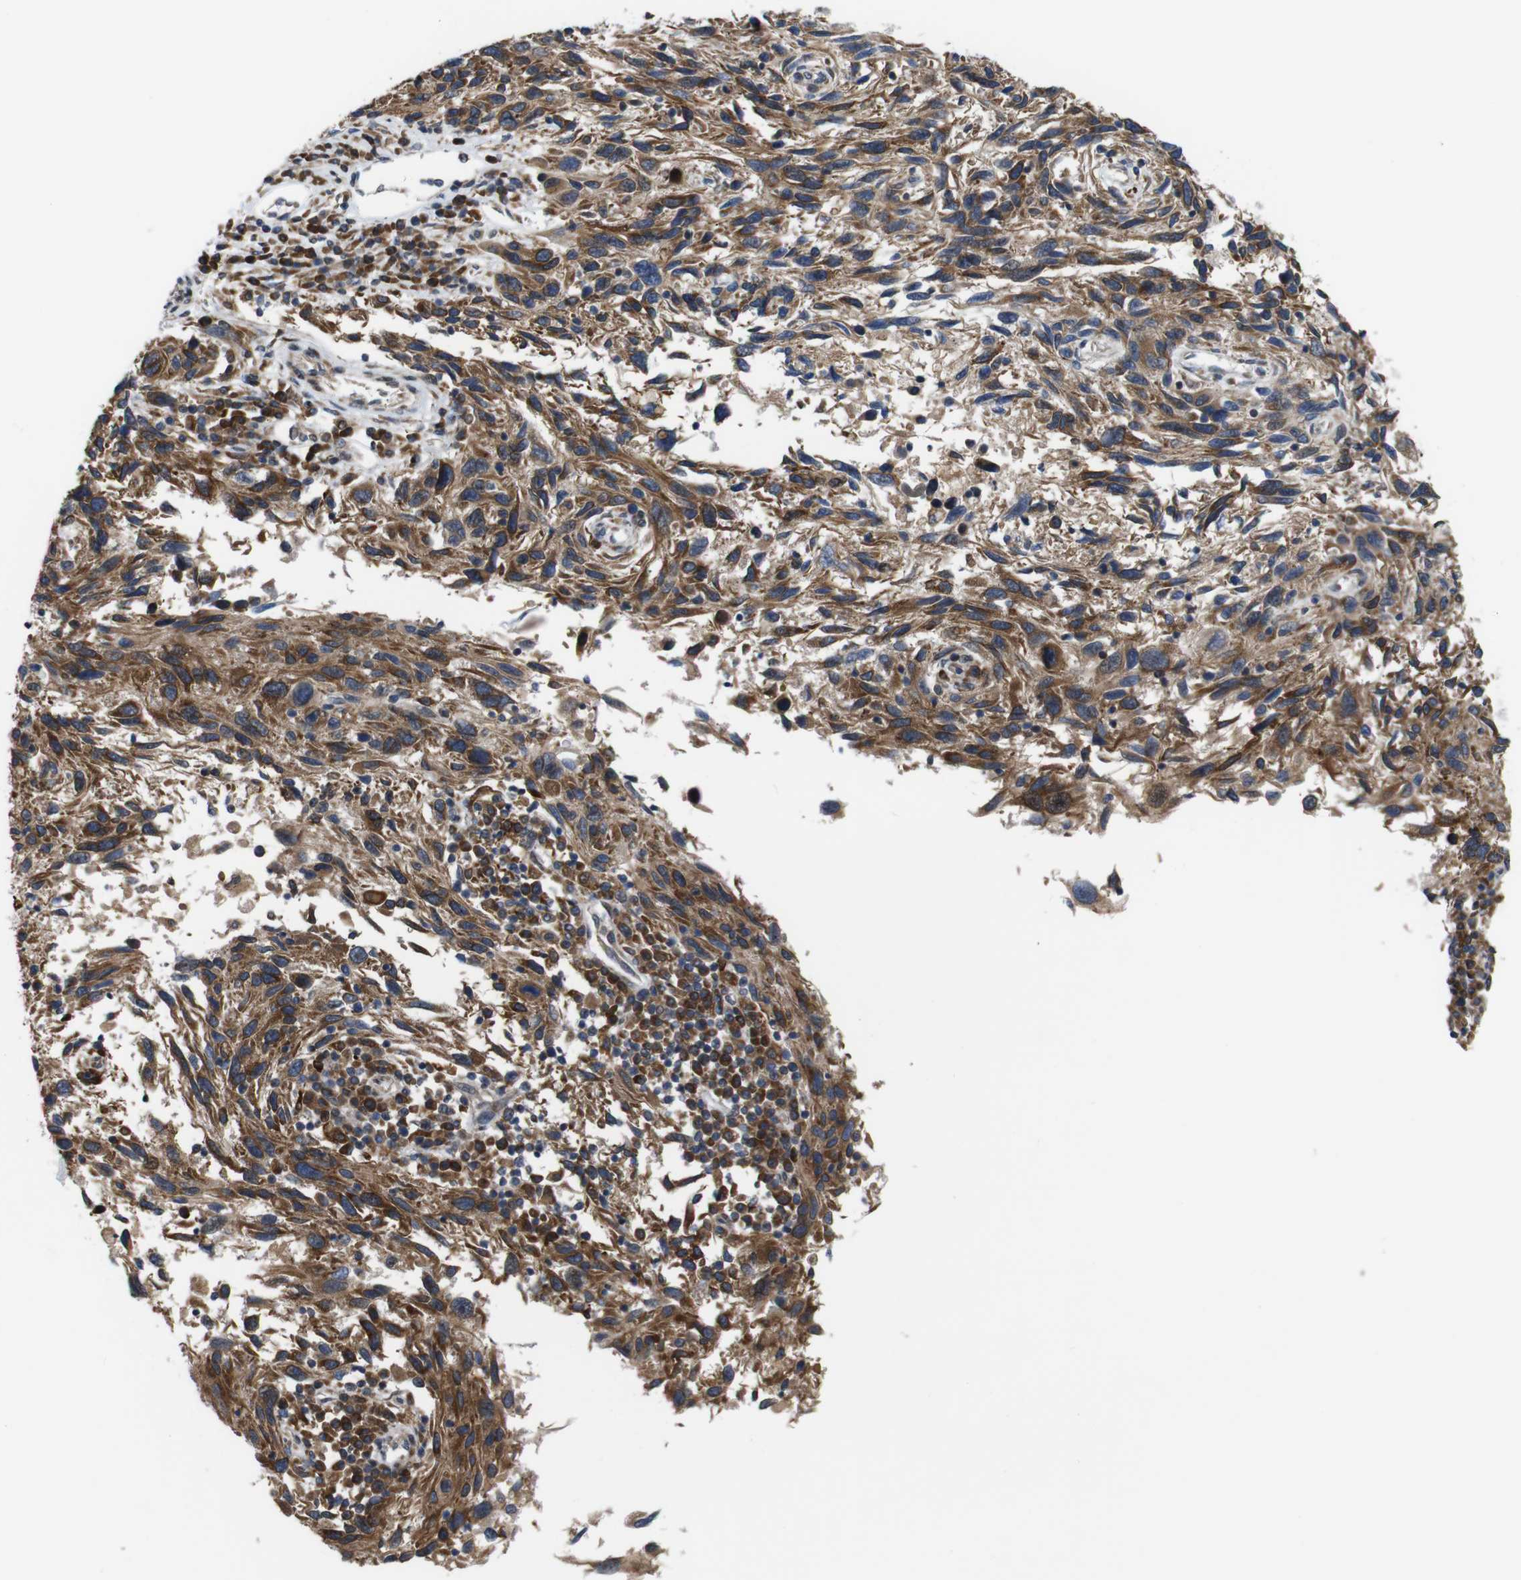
{"staining": {"intensity": "moderate", "quantity": ">75%", "location": "cytoplasmic/membranous"}, "tissue": "melanoma", "cell_type": "Tumor cells", "image_type": "cancer", "snomed": [{"axis": "morphology", "description": "Malignant melanoma, NOS"}, {"axis": "topography", "description": "Skin"}], "caption": "Immunohistochemistry (IHC) (DAB) staining of malignant melanoma shows moderate cytoplasmic/membranous protein expression in about >75% of tumor cells.", "gene": "PTPN1", "patient": {"sex": "male", "age": 53}}